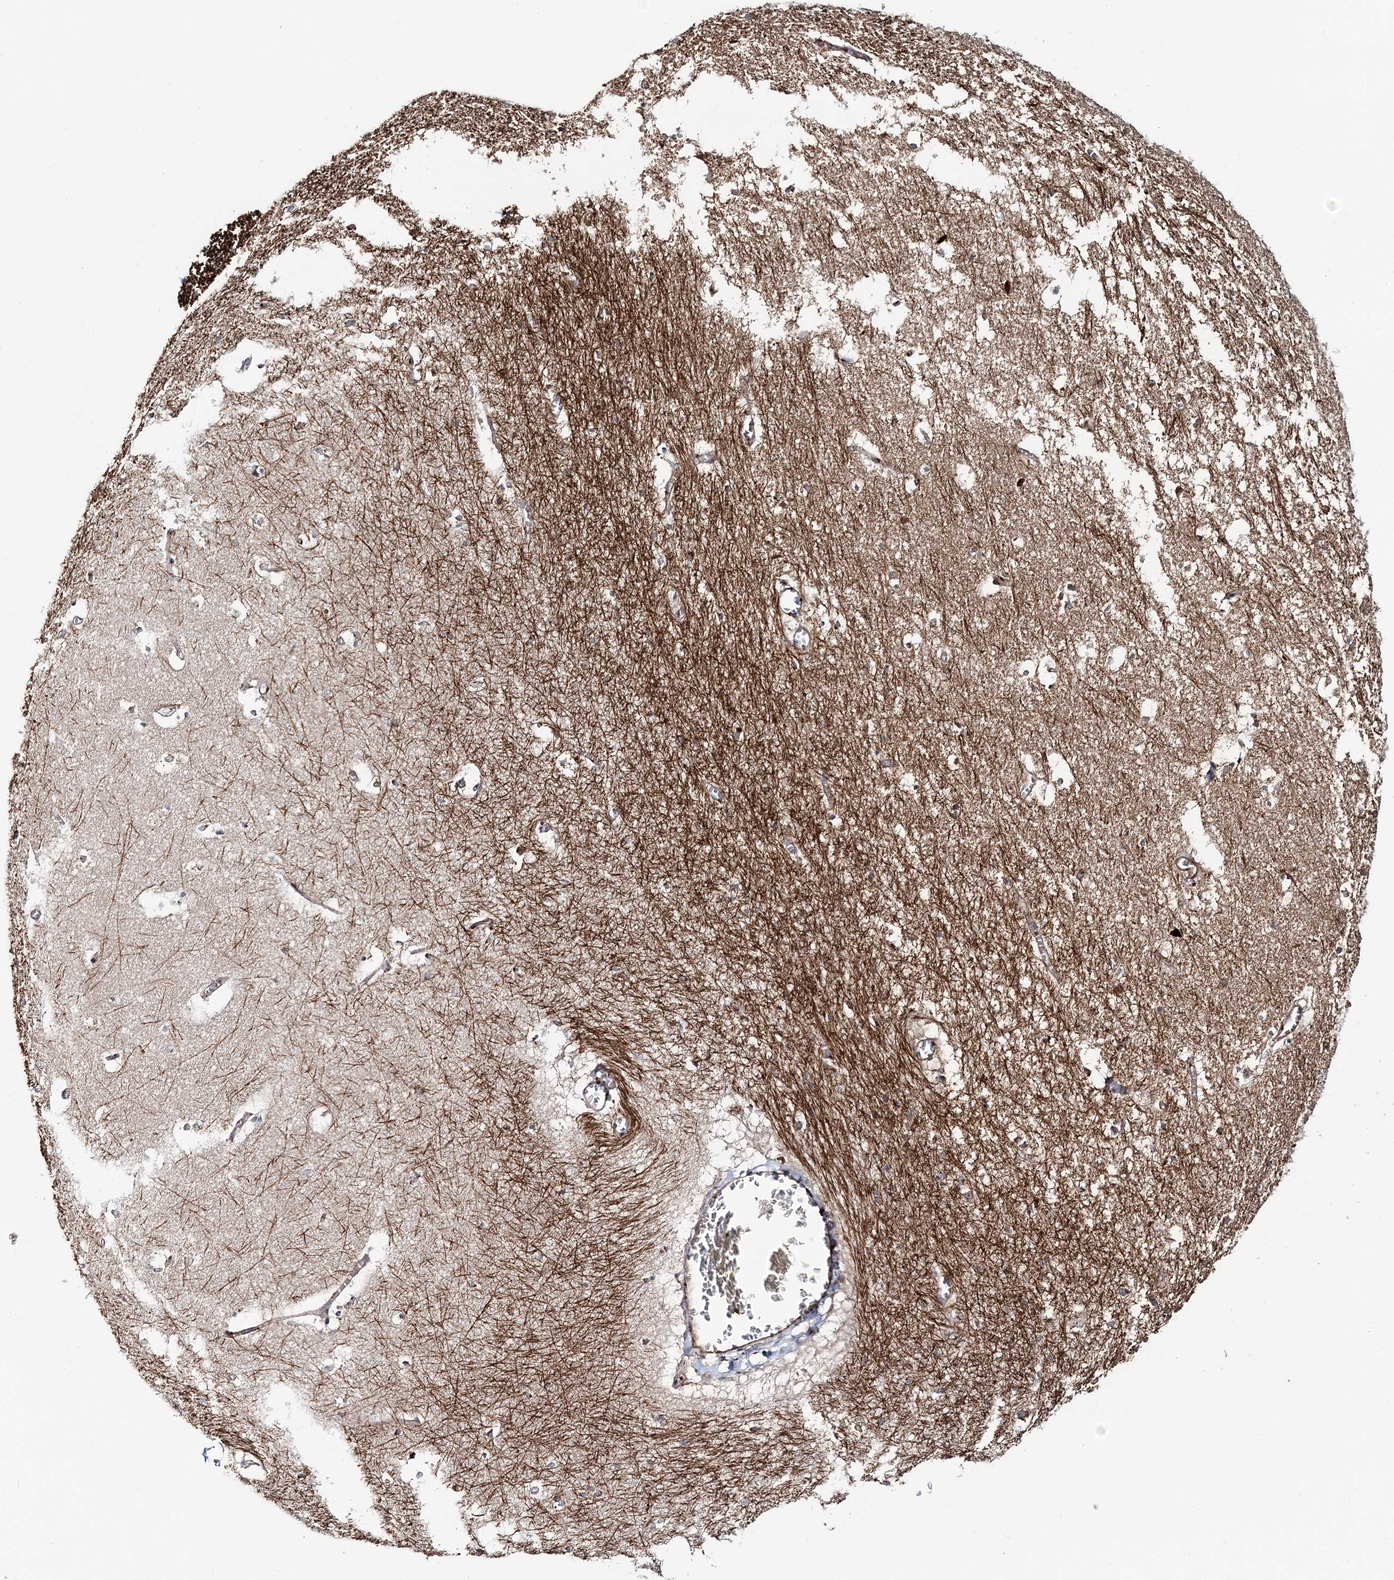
{"staining": {"intensity": "moderate", "quantity": "<25%", "location": "cytoplasmic/membranous"}, "tissue": "hippocampus", "cell_type": "Glial cells", "image_type": "normal", "snomed": [{"axis": "morphology", "description": "Normal tissue, NOS"}, {"axis": "topography", "description": "Hippocampus"}], "caption": "Normal hippocampus shows moderate cytoplasmic/membranous staining in approximately <25% of glial cells The staining was performed using DAB to visualize the protein expression in brown, while the nuclei were stained in blue with hematoxylin (Magnification: 20x)..", "gene": "MAN1A2", "patient": {"sex": "female", "age": 64}}